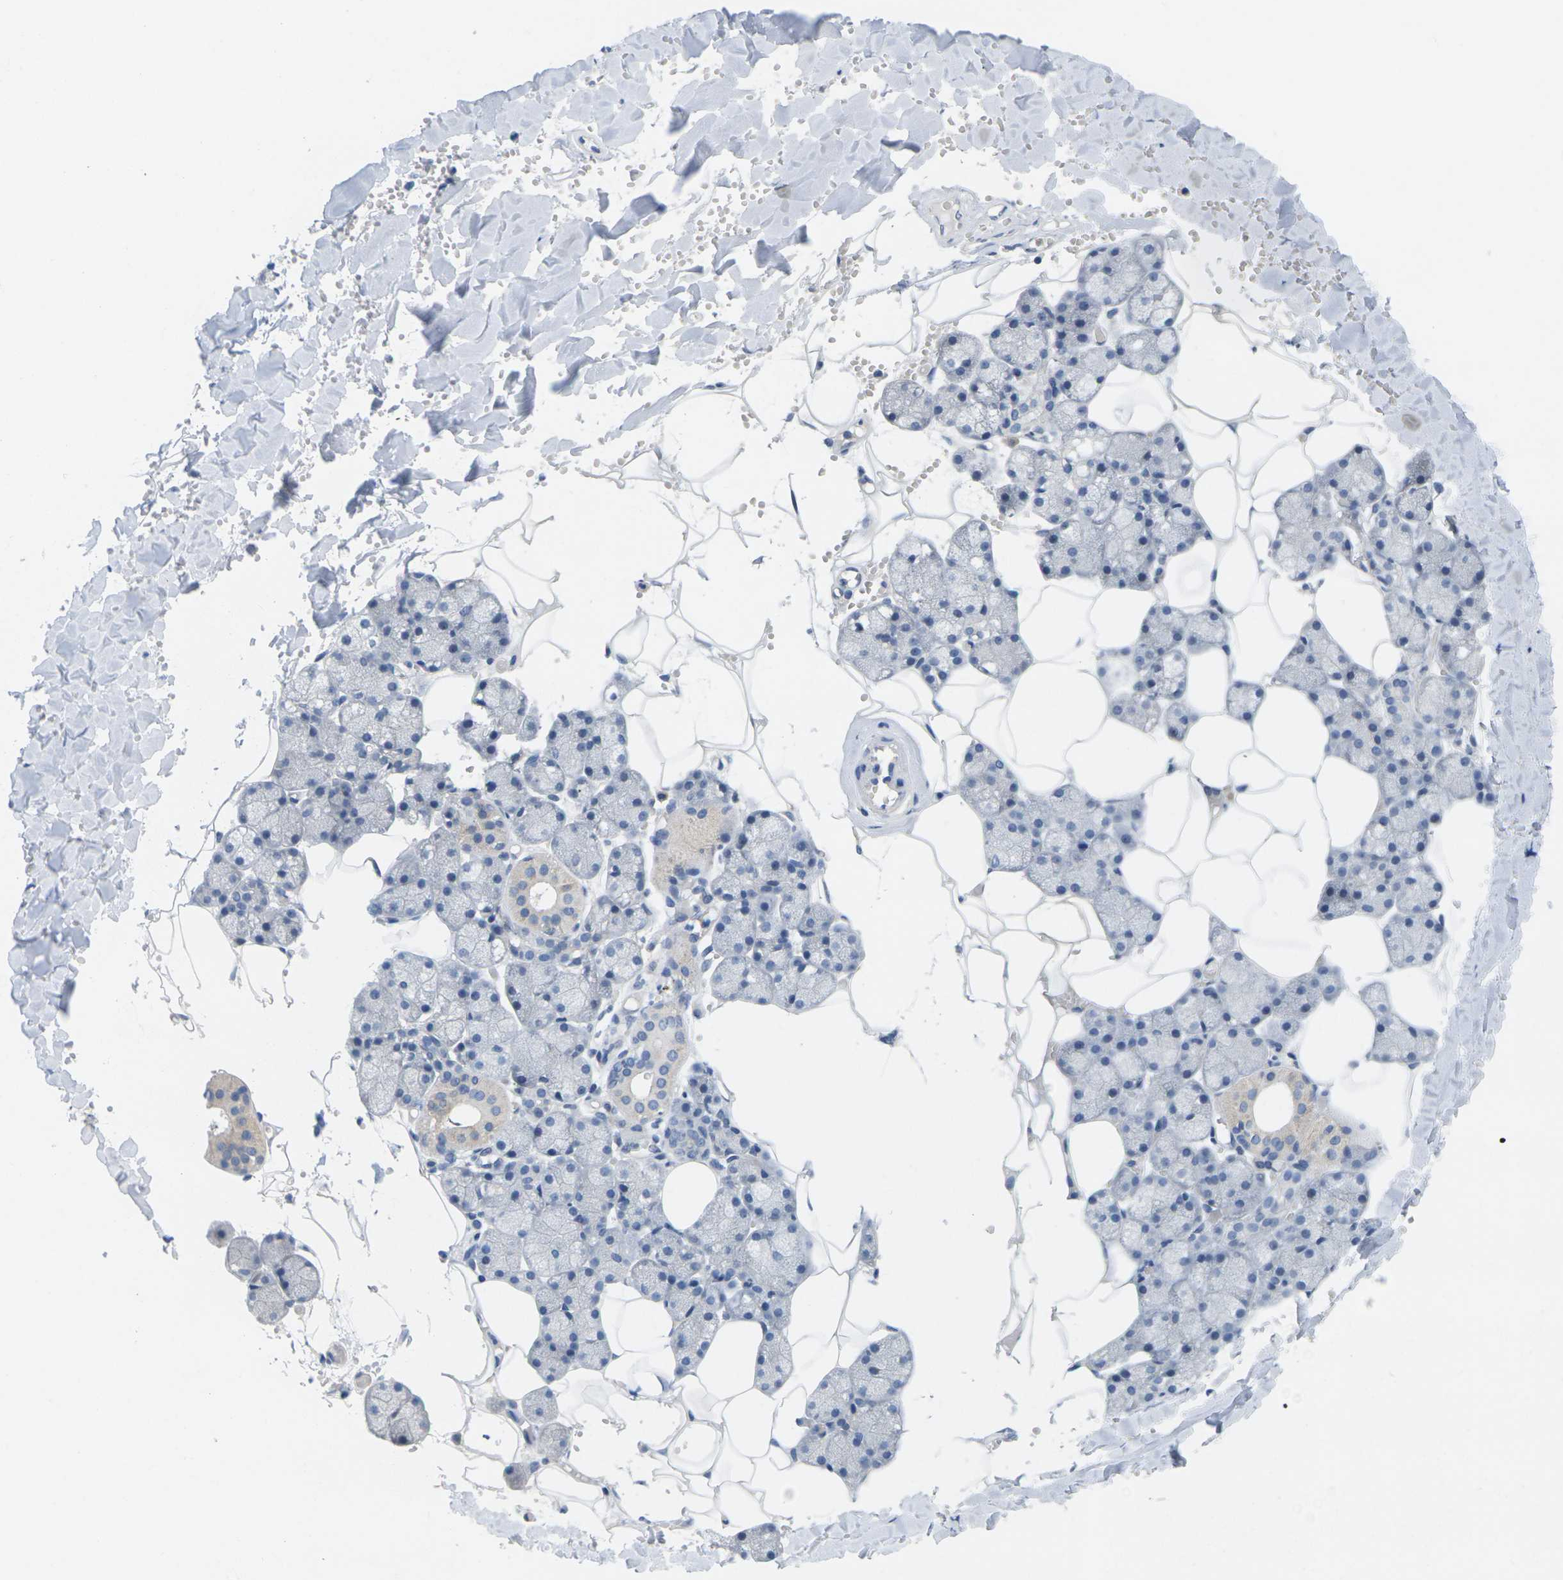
{"staining": {"intensity": "weak", "quantity": "<25%", "location": "cytoplasmic/membranous"}, "tissue": "salivary gland", "cell_type": "Glandular cells", "image_type": "normal", "snomed": [{"axis": "morphology", "description": "Normal tissue, NOS"}, {"axis": "topography", "description": "Salivary gland"}], "caption": "Image shows no protein positivity in glandular cells of benign salivary gland.", "gene": "TNNI3", "patient": {"sex": "male", "age": 62}}